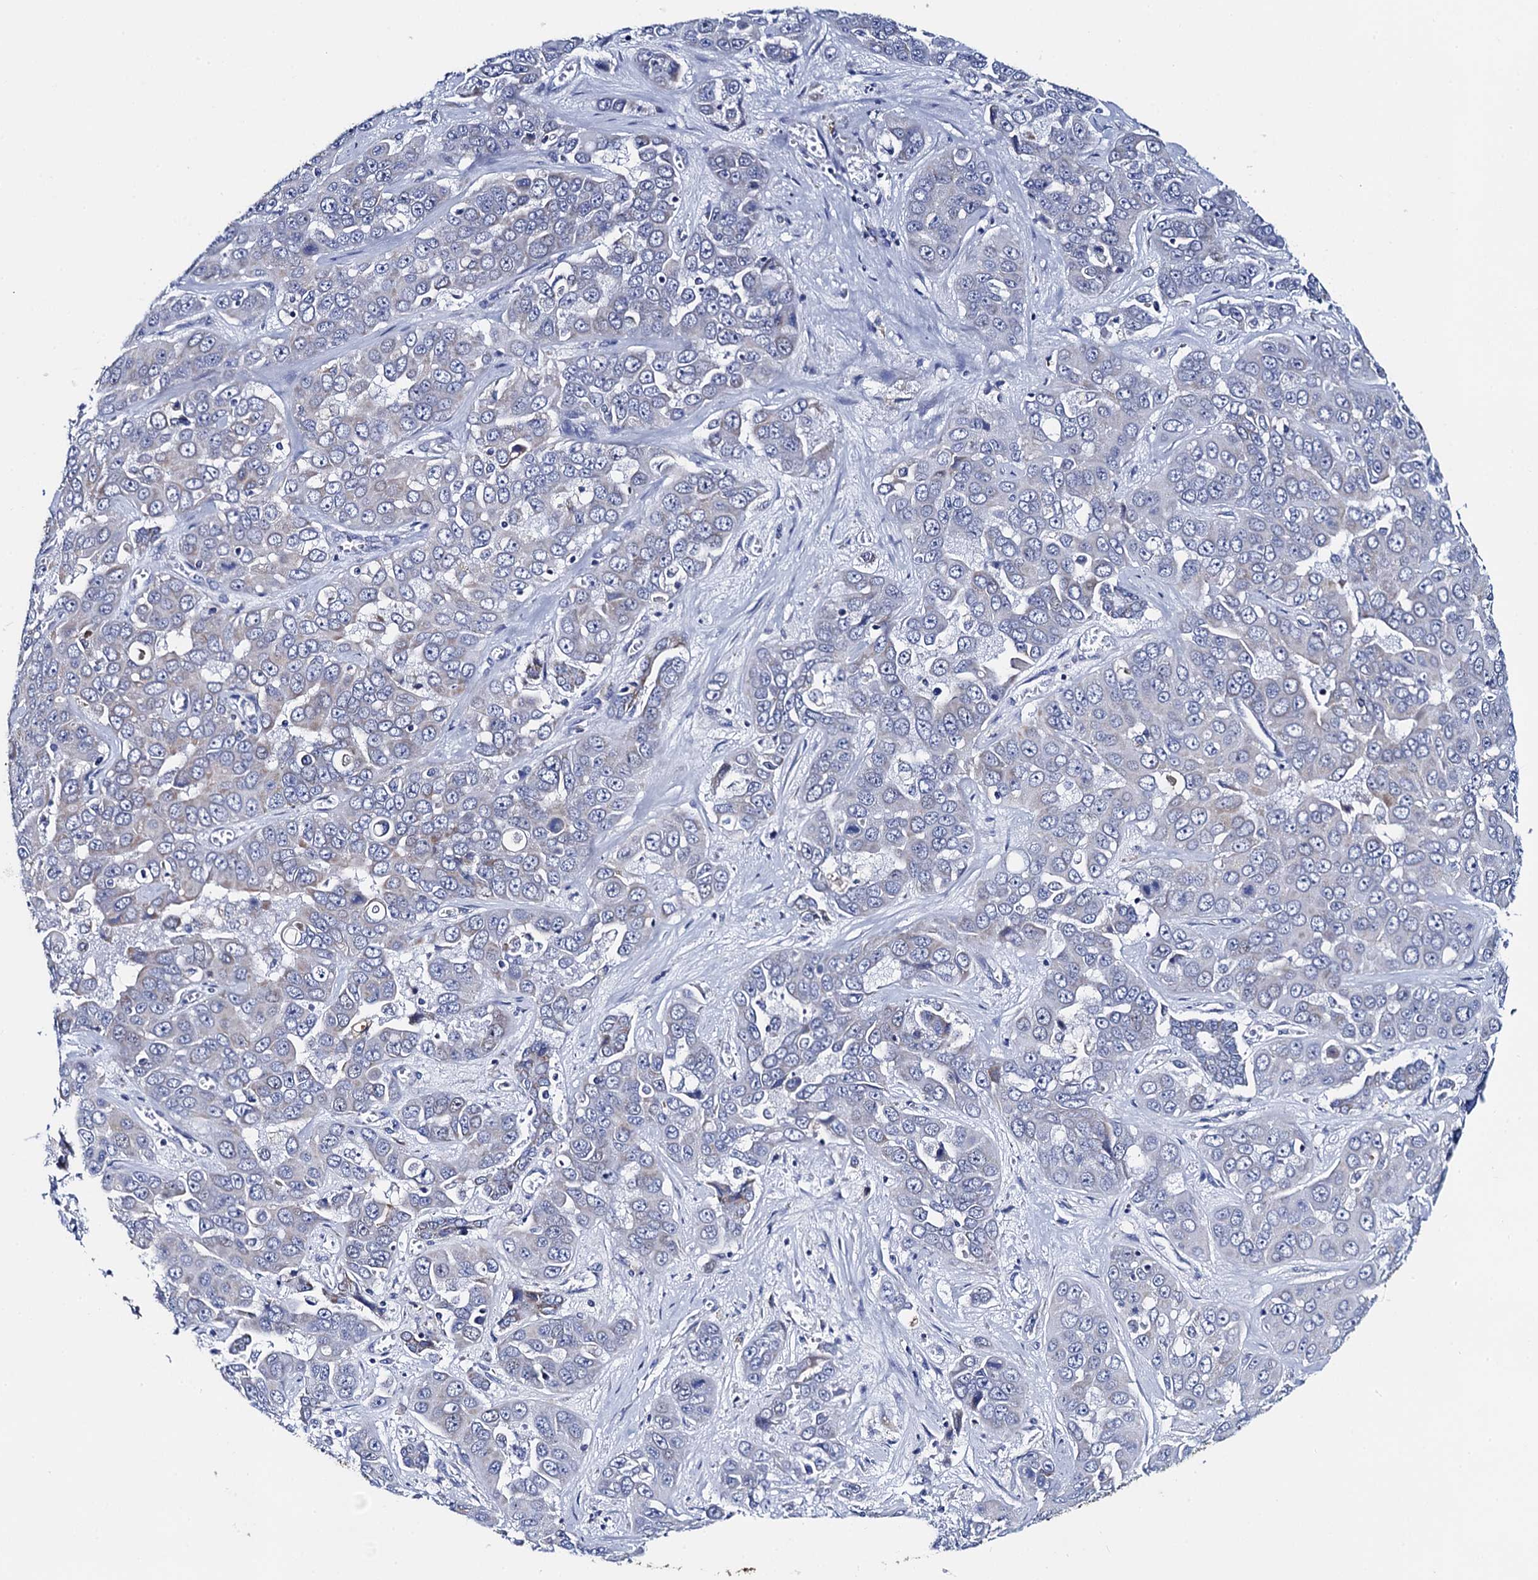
{"staining": {"intensity": "negative", "quantity": "none", "location": "none"}, "tissue": "liver cancer", "cell_type": "Tumor cells", "image_type": "cancer", "snomed": [{"axis": "morphology", "description": "Cholangiocarcinoma"}, {"axis": "topography", "description": "Liver"}], "caption": "Immunohistochemistry of cholangiocarcinoma (liver) displays no positivity in tumor cells.", "gene": "ACADSB", "patient": {"sex": "female", "age": 52}}